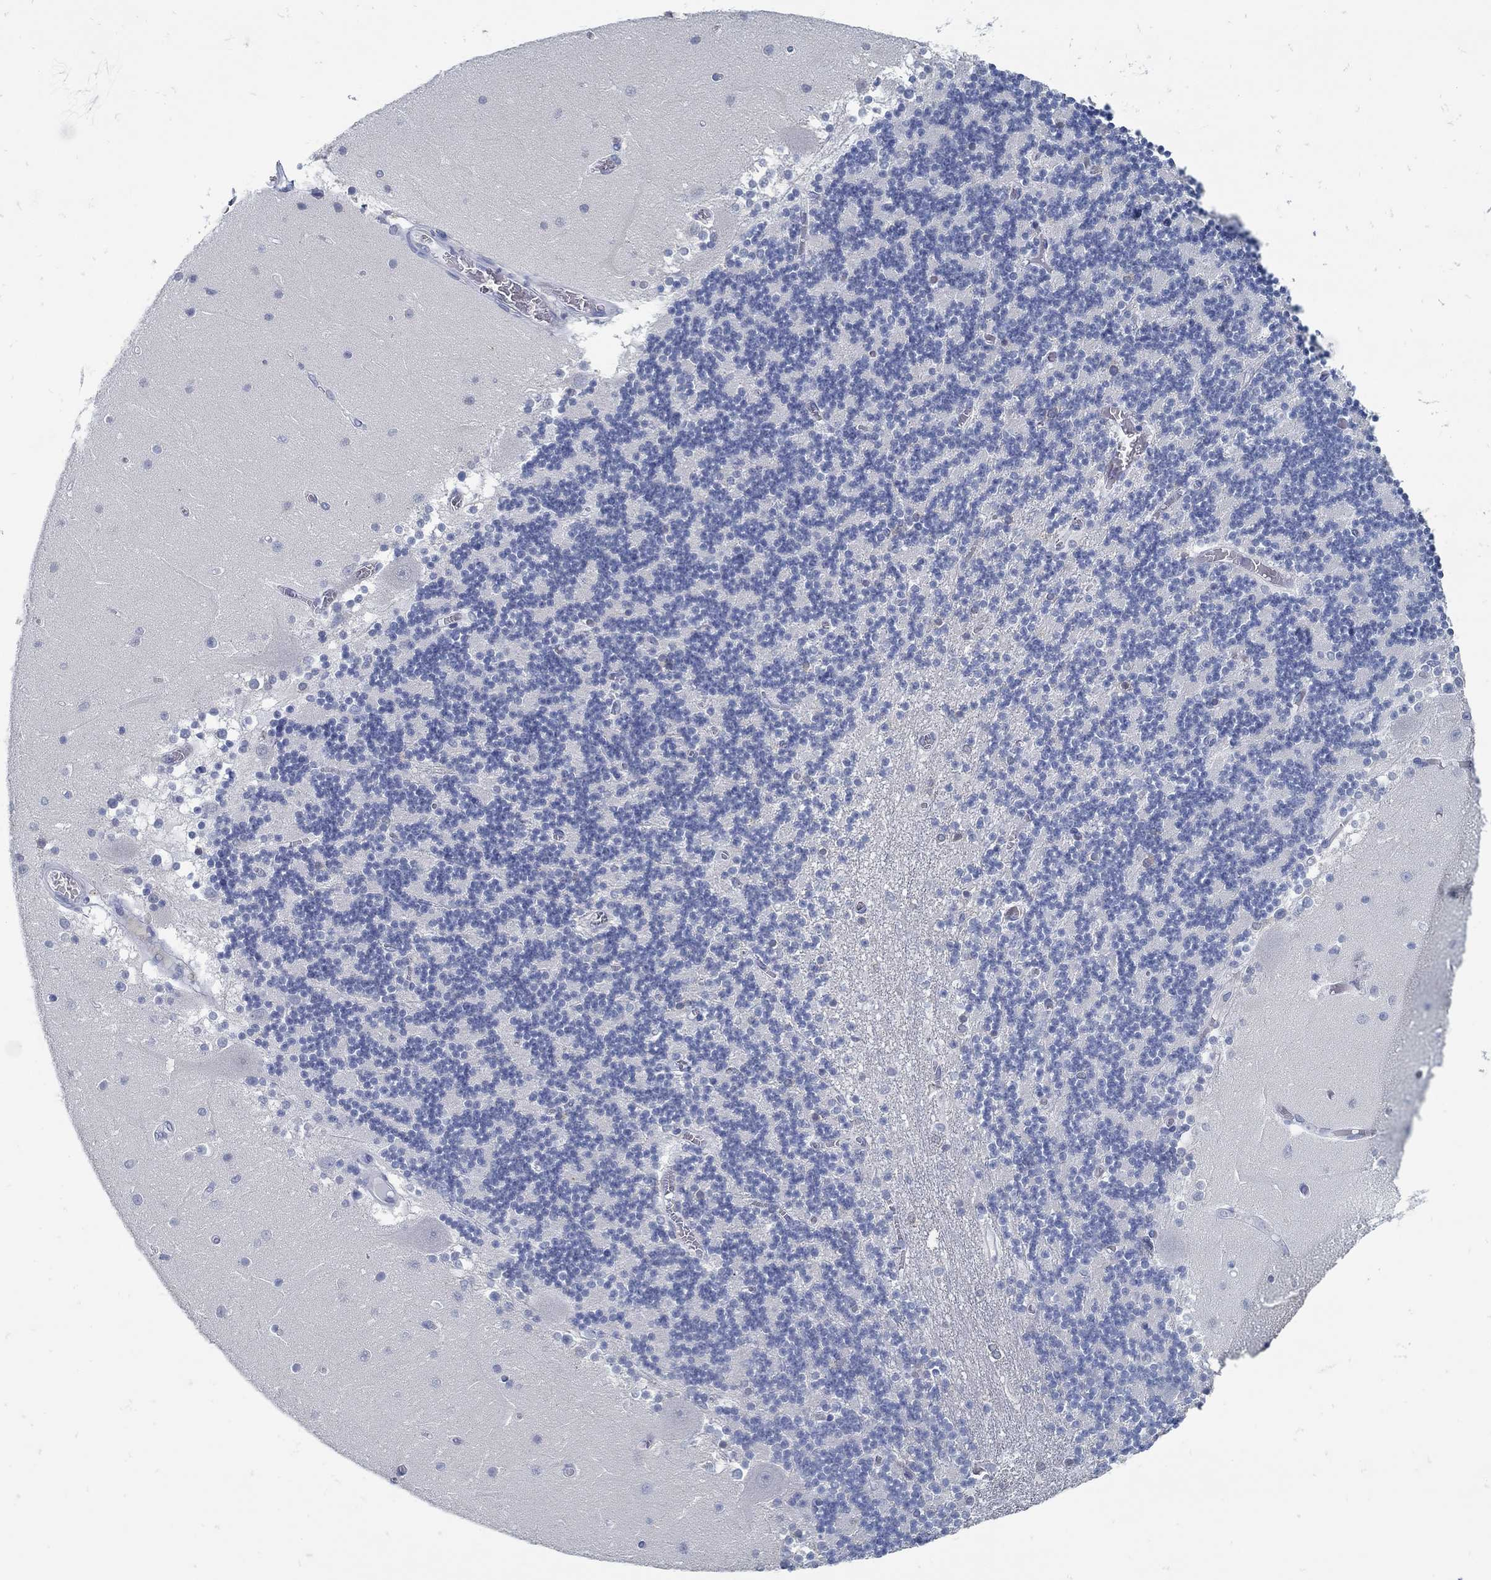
{"staining": {"intensity": "negative", "quantity": "none", "location": "none"}, "tissue": "cerebellum", "cell_type": "Cells in granular layer", "image_type": "normal", "snomed": [{"axis": "morphology", "description": "Normal tissue, NOS"}, {"axis": "topography", "description": "Cerebellum"}], "caption": "Protein analysis of unremarkable cerebellum shows no significant positivity in cells in granular layer. (DAB immunohistochemistry (IHC) visualized using brightfield microscopy, high magnification).", "gene": "ZFAND4", "patient": {"sex": "female", "age": 28}}